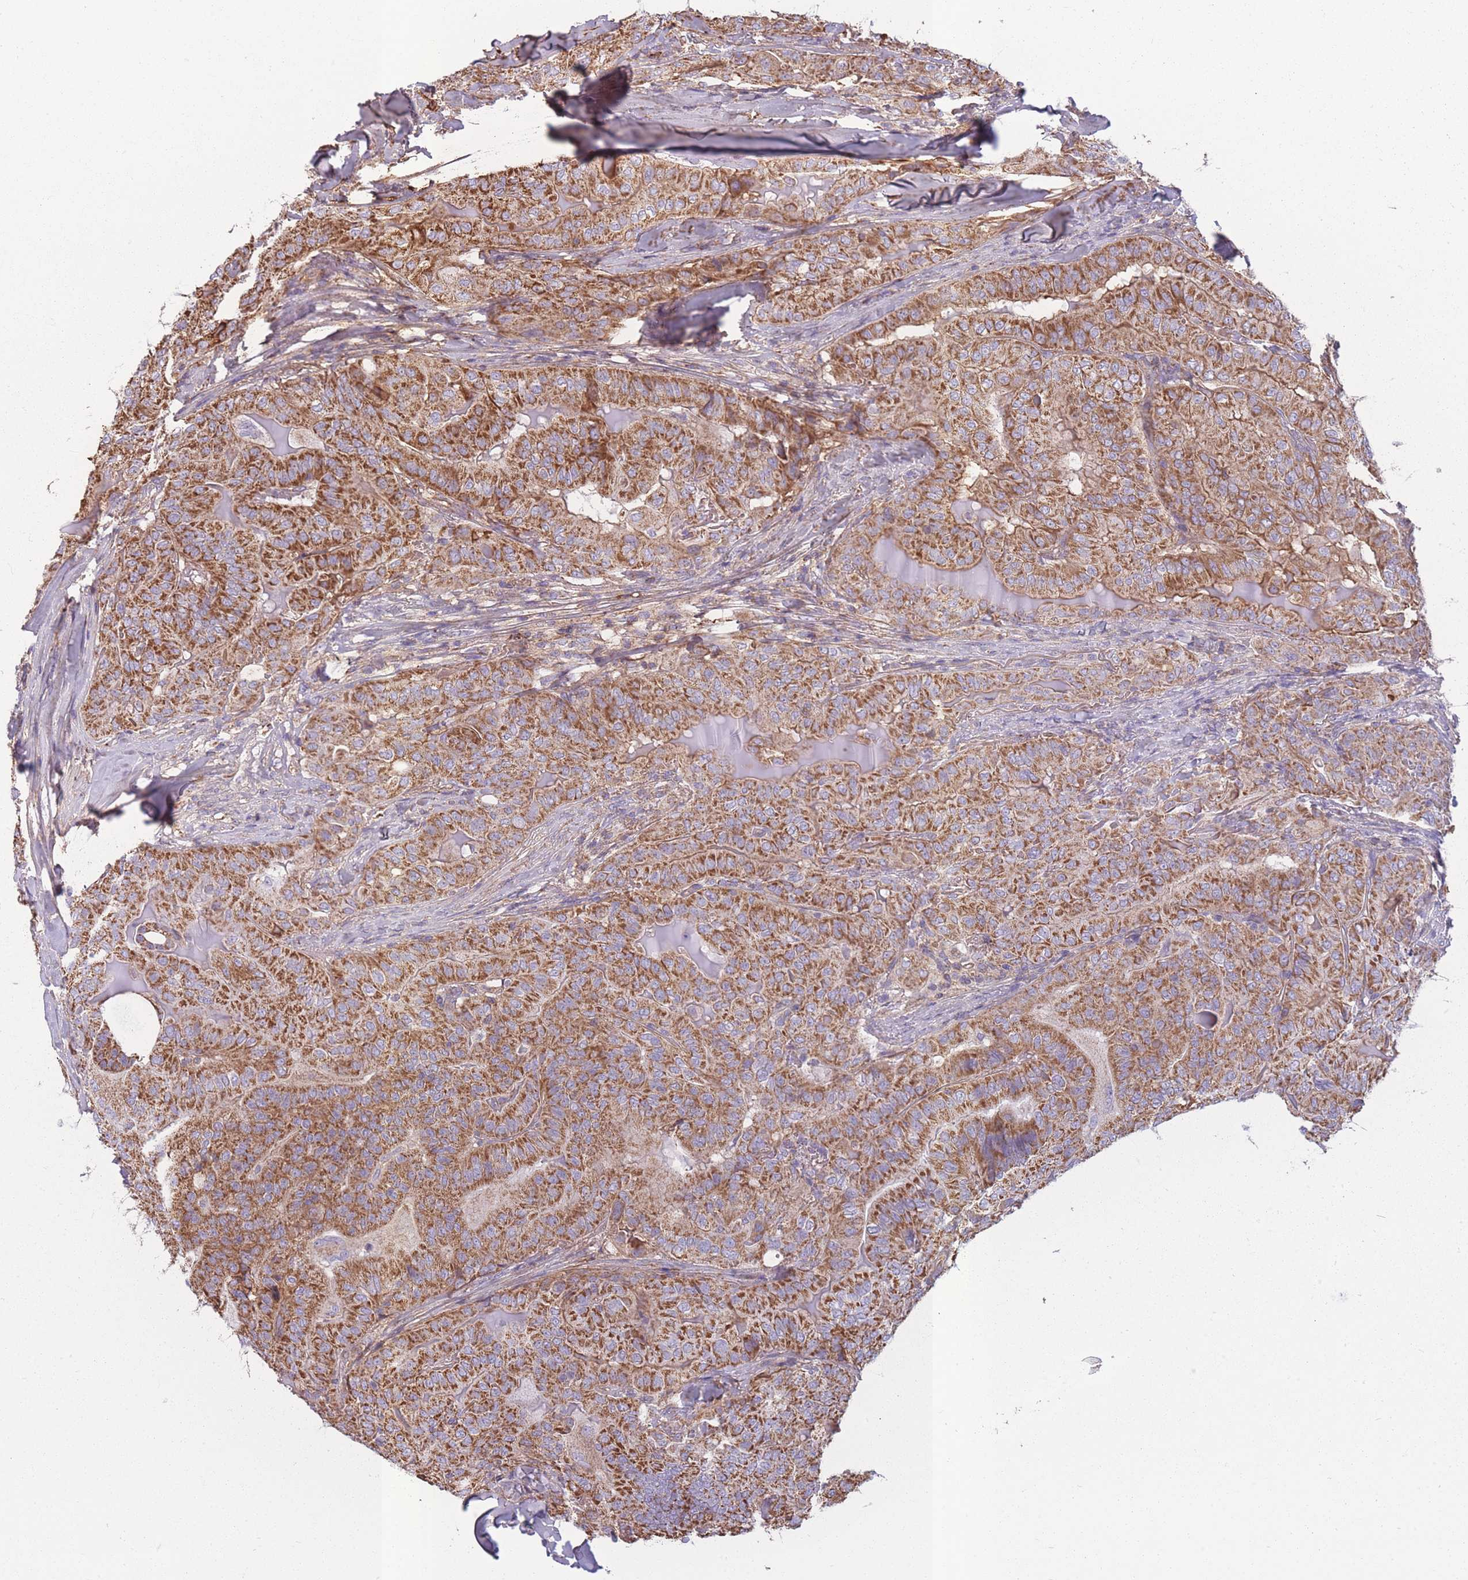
{"staining": {"intensity": "strong", "quantity": ">75%", "location": "cytoplasmic/membranous"}, "tissue": "thyroid cancer", "cell_type": "Tumor cells", "image_type": "cancer", "snomed": [{"axis": "morphology", "description": "Papillary adenocarcinoma, NOS"}, {"axis": "topography", "description": "Thyroid gland"}], "caption": "Tumor cells show high levels of strong cytoplasmic/membranous positivity in approximately >75% of cells in human thyroid papillary adenocarcinoma.", "gene": "KAT2A", "patient": {"sex": "female", "age": 68}}